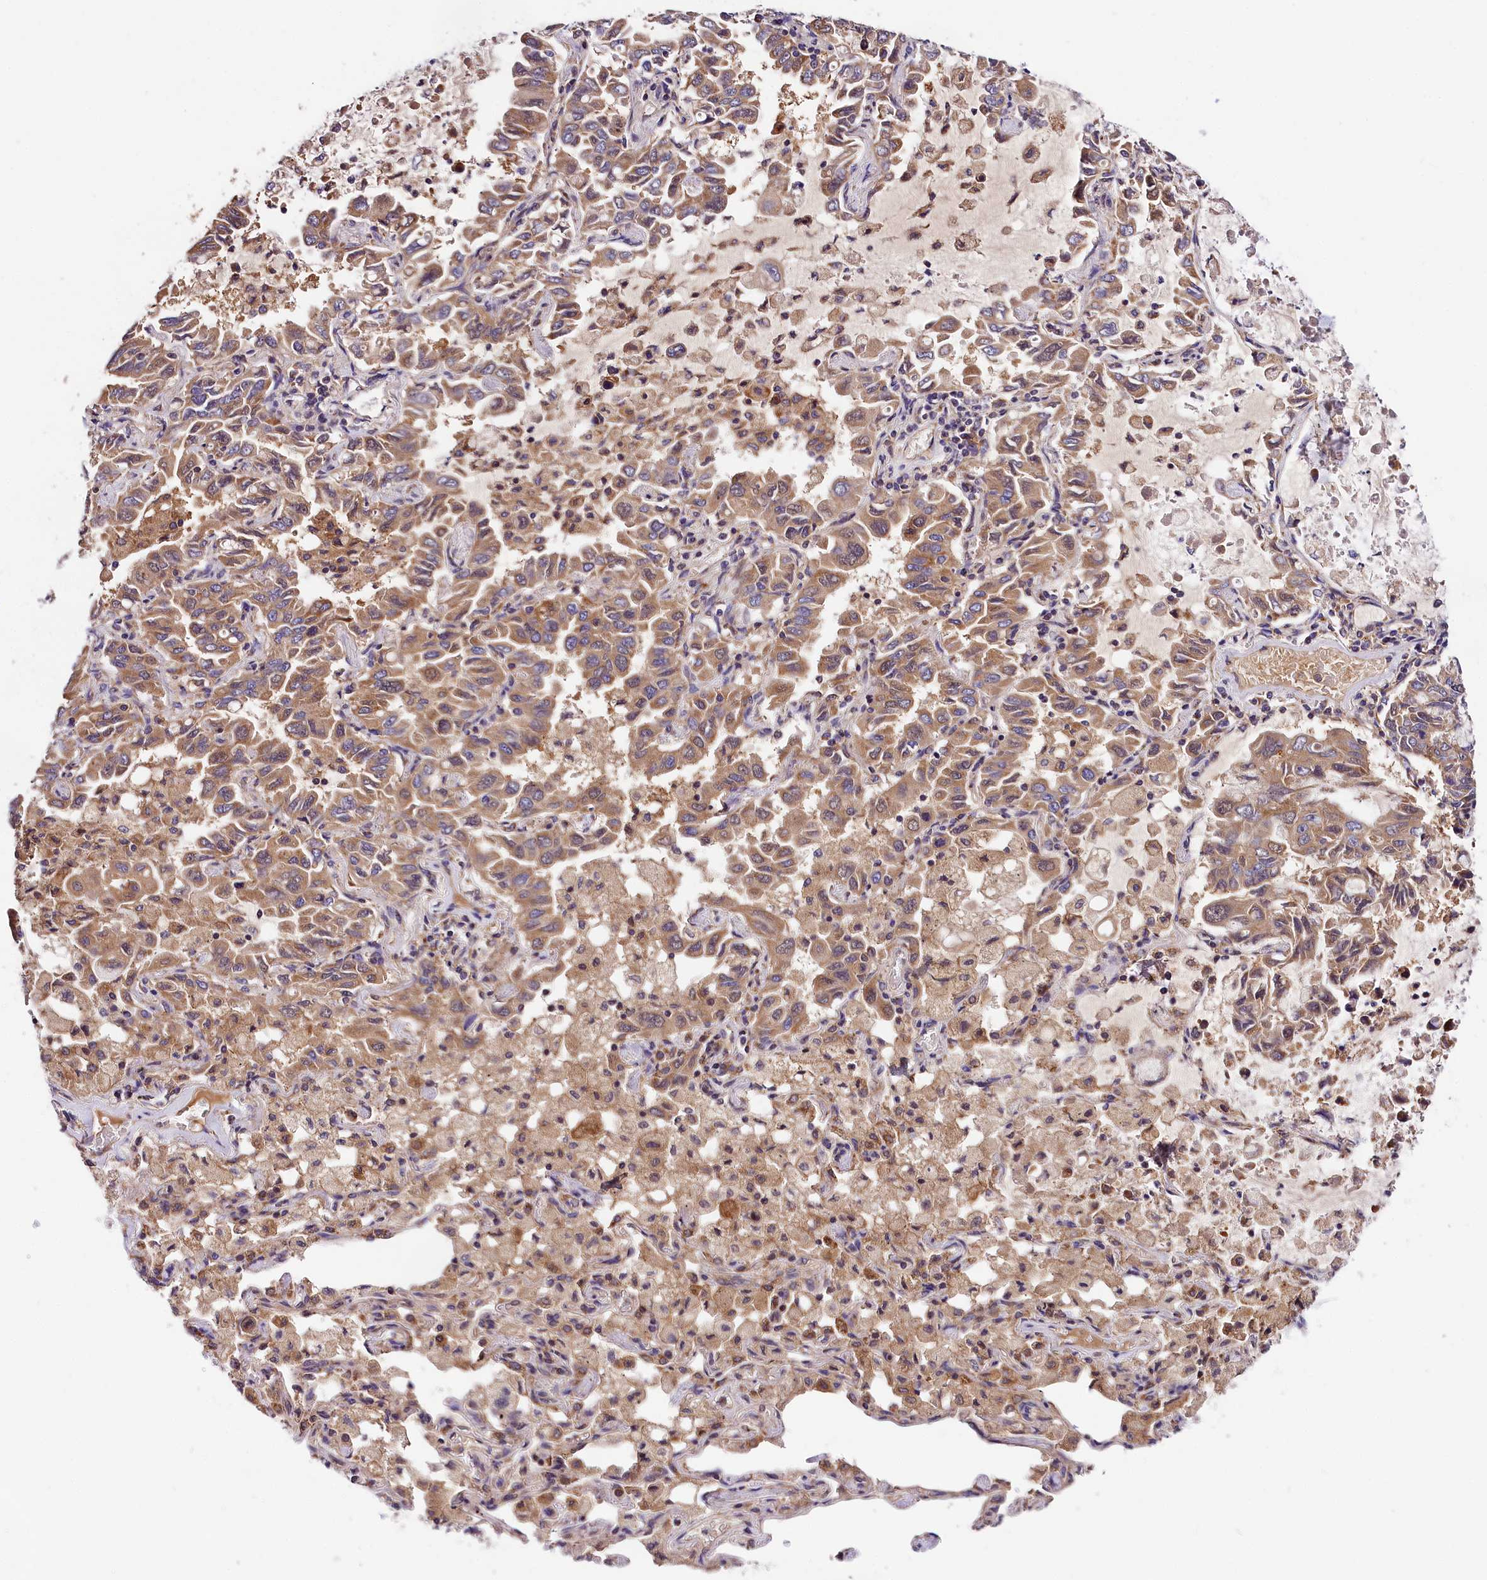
{"staining": {"intensity": "moderate", "quantity": ">75%", "location": "cytoplasmic/membranous"}, "tissue": "lung cancer", "cell_type": "Tumor cells", "image_type": "cancer", "snomed": [{"axis": "morphology", "description": "Adenocarcinoma, NOS"}, {"axis": "topography", "description": "Lung"}], "caption": "Brown immunohistochemical staining in adenocarcinoma (lung) reveals moderate cytoplasmic/membranous staining in approximately >75% of tumor cells.", "gene": "SPG11", "patient": {"sex": "male", "age": 64}}